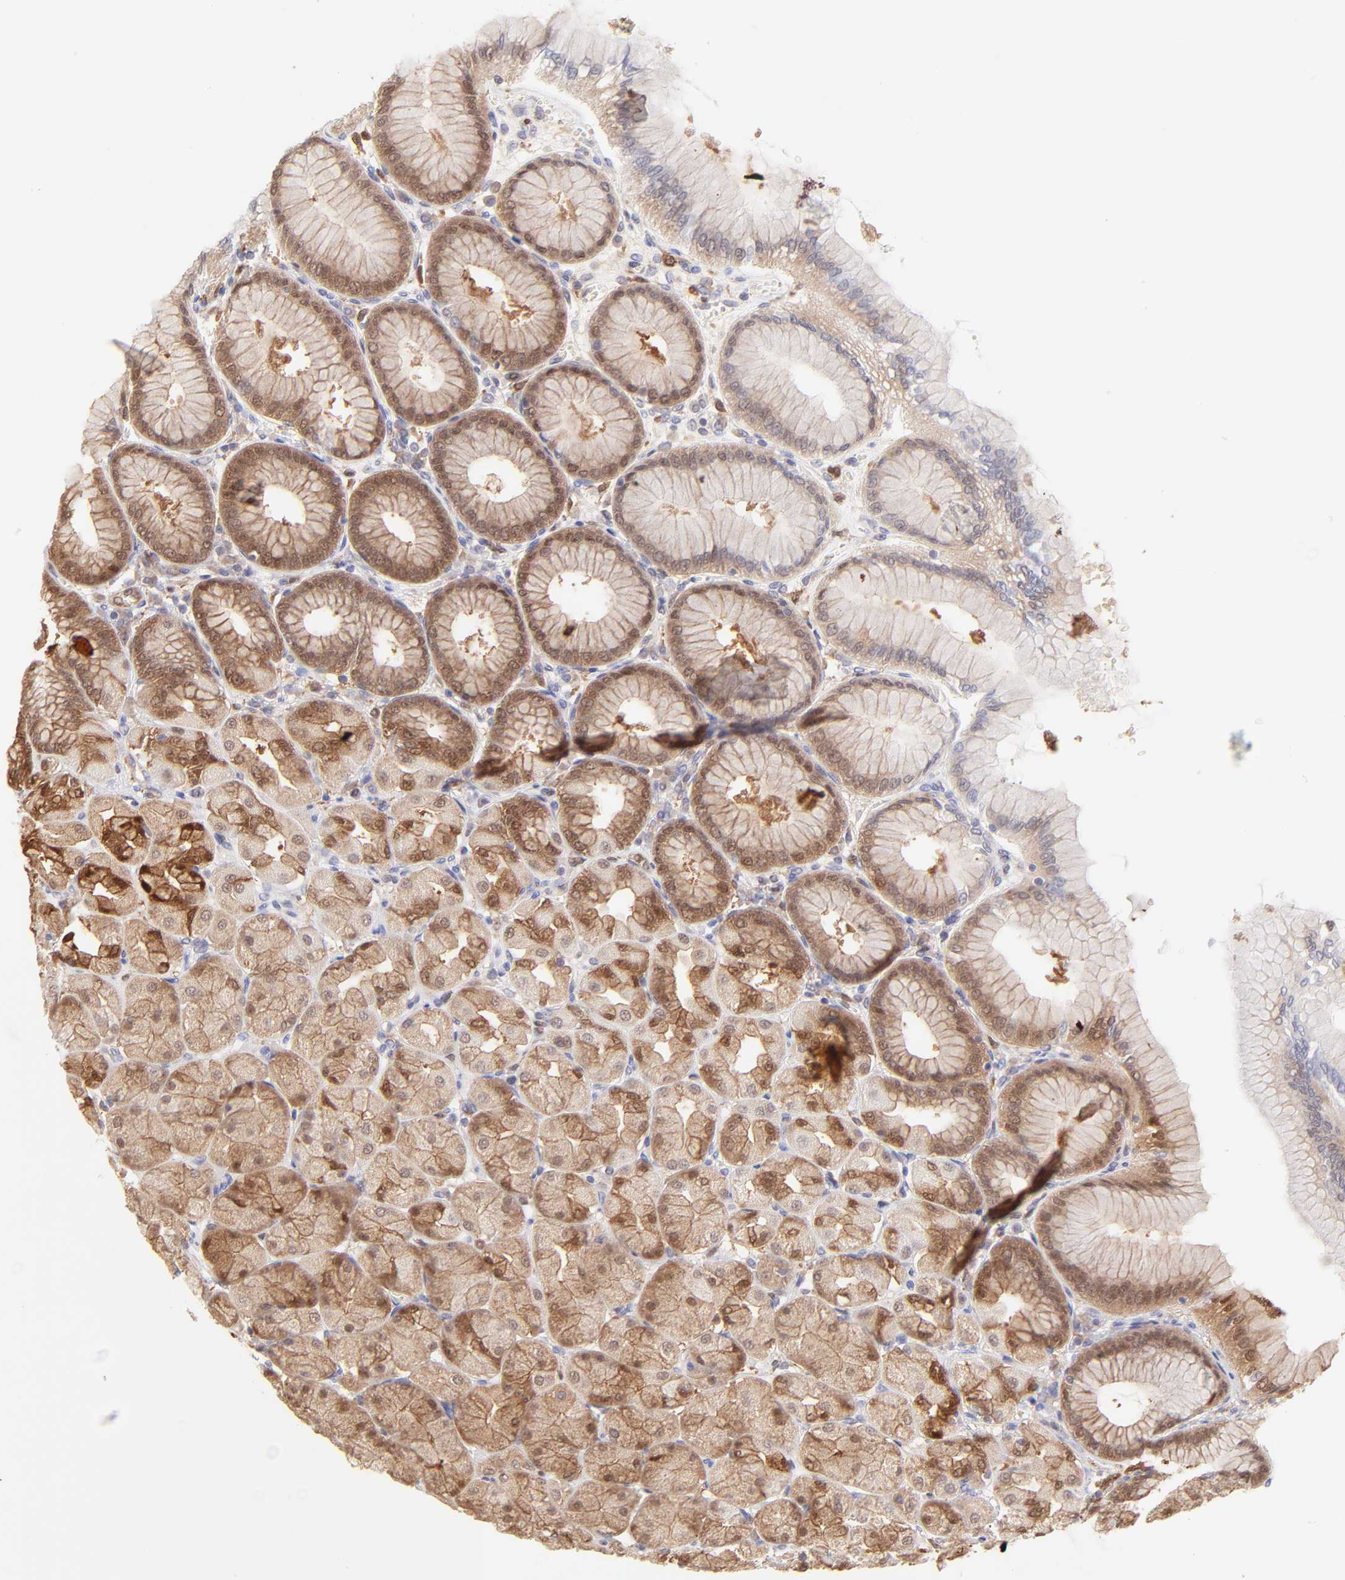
{"staining": {"intensity": "moderate", "quantity": "25%-75%", "location": "cytoplasmic/membranous,nuclear"}, "tissue": "stomach", "cell_type": "Glandular cells", "image_type": "normal", "snomed": [{"axis": "morphology", "description": "Normal tissue, NOS"}, {"axis": "topography", "description": "Stomach, upper"}], "caption": "Glandular cells reveal medium levels of moderate cytoplasmic/membranous,nuclear staining in approximately 25%-75% of cells in unremarkable stomach. The staining was performed using DAB to visualize the protein expression in brown, while the nuclei were stained in blue with hematoxylin (Magnification: 20x).", "gene": "HYAL1", "patient": {"sex": "female", "age": 56}}